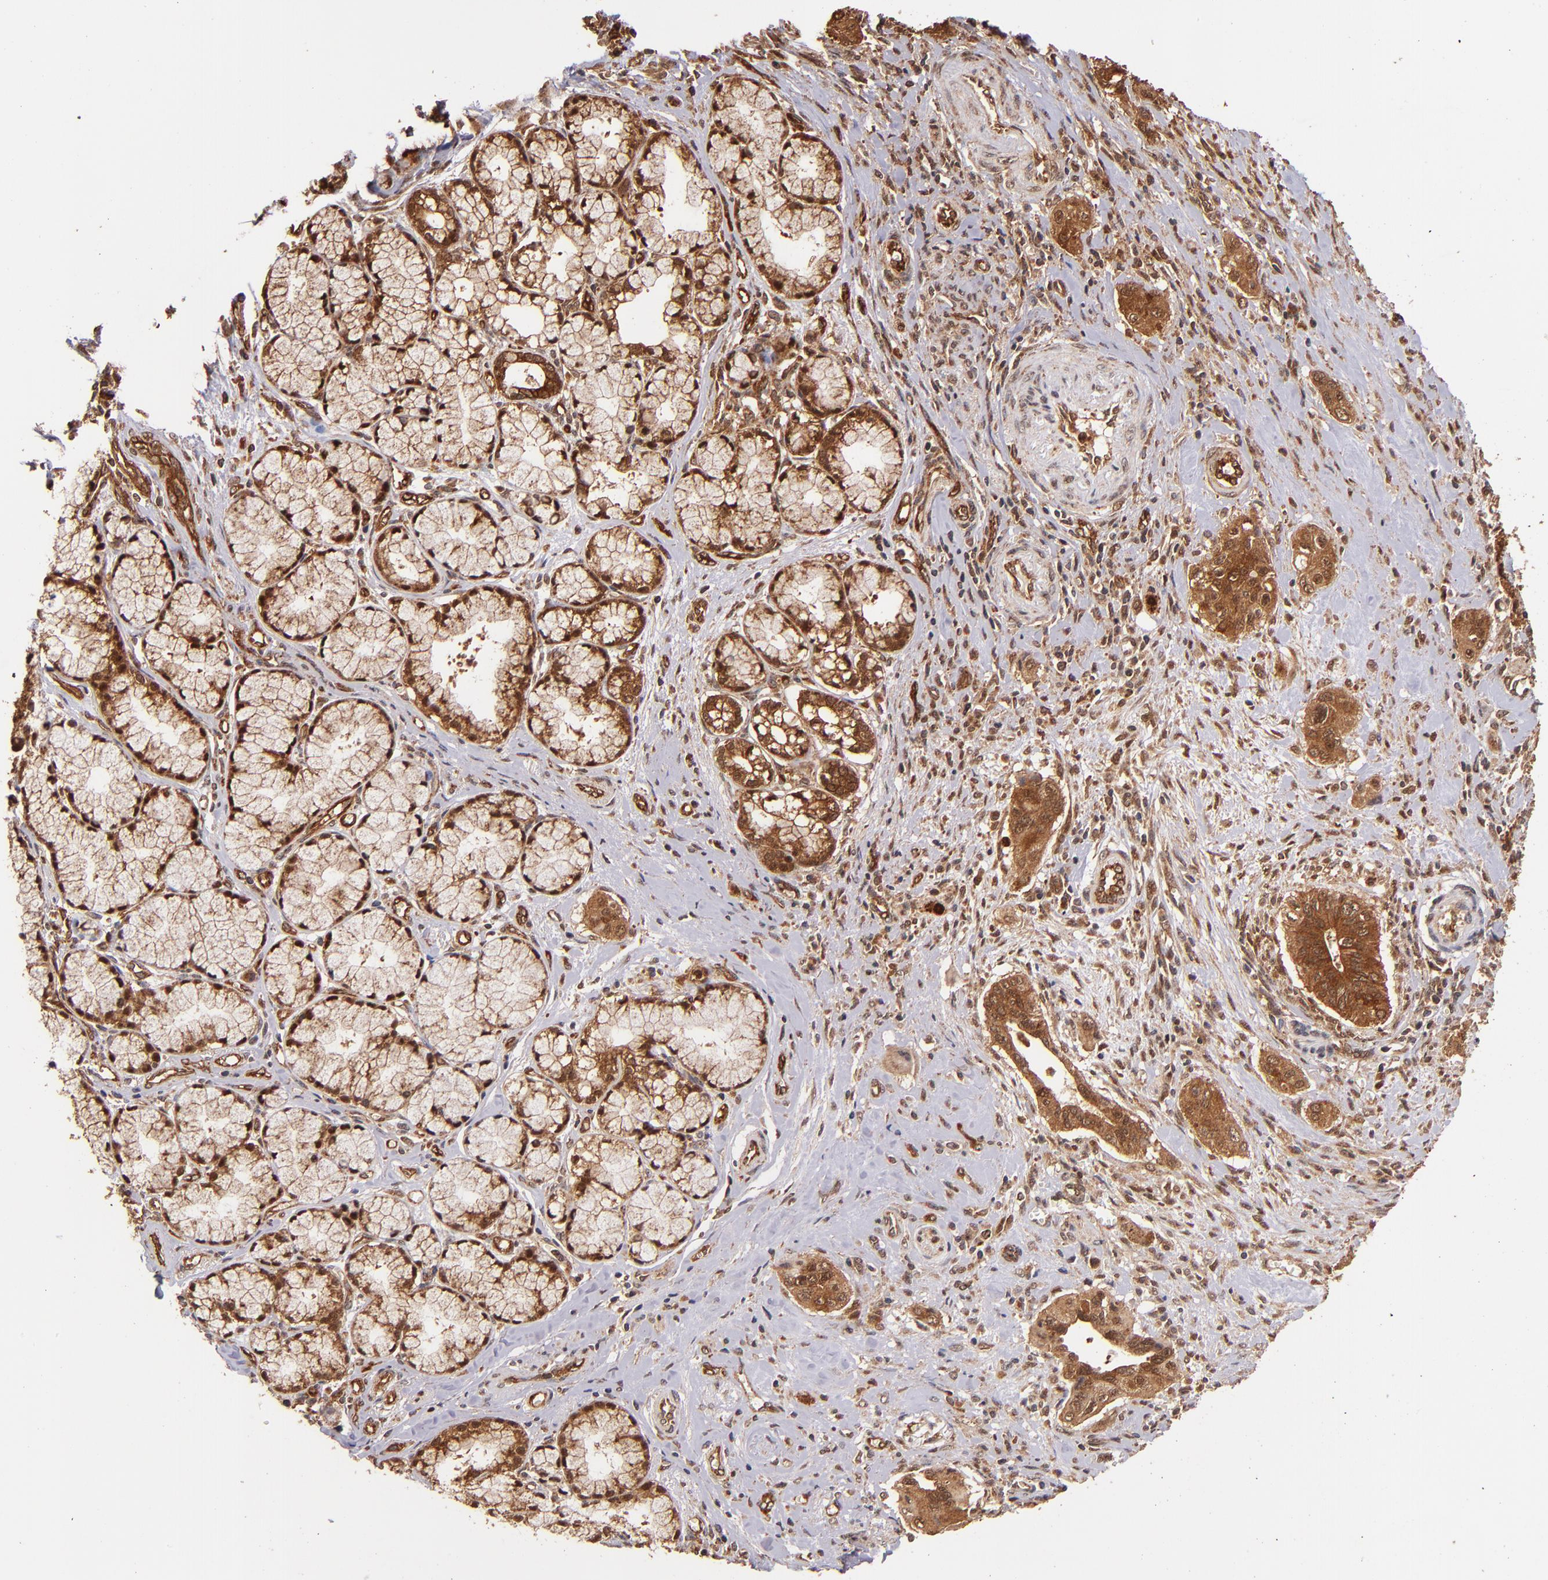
{"staining": {"intensity": "strong", "quantity": ">75%", "location": "cytoplasmic/membranous"}, "tissue": "pancreatic cancer", "cell_type": "Tumor cells", "image_type": "cancer", "snomed": [{"axis": "morphology", "description": "Adenocarcinoma, NOS"}, {"axis": "topography", "description": "Pancreas"}], "caption": "Approximately >75% of tumor cells in human pancreatic cancer show strong cytoplasmic/membranous protein positivity as visualized by brown immunohistochemical staining.", "gene": "STX8", "patient": {"sex": "male", "age": 77}}